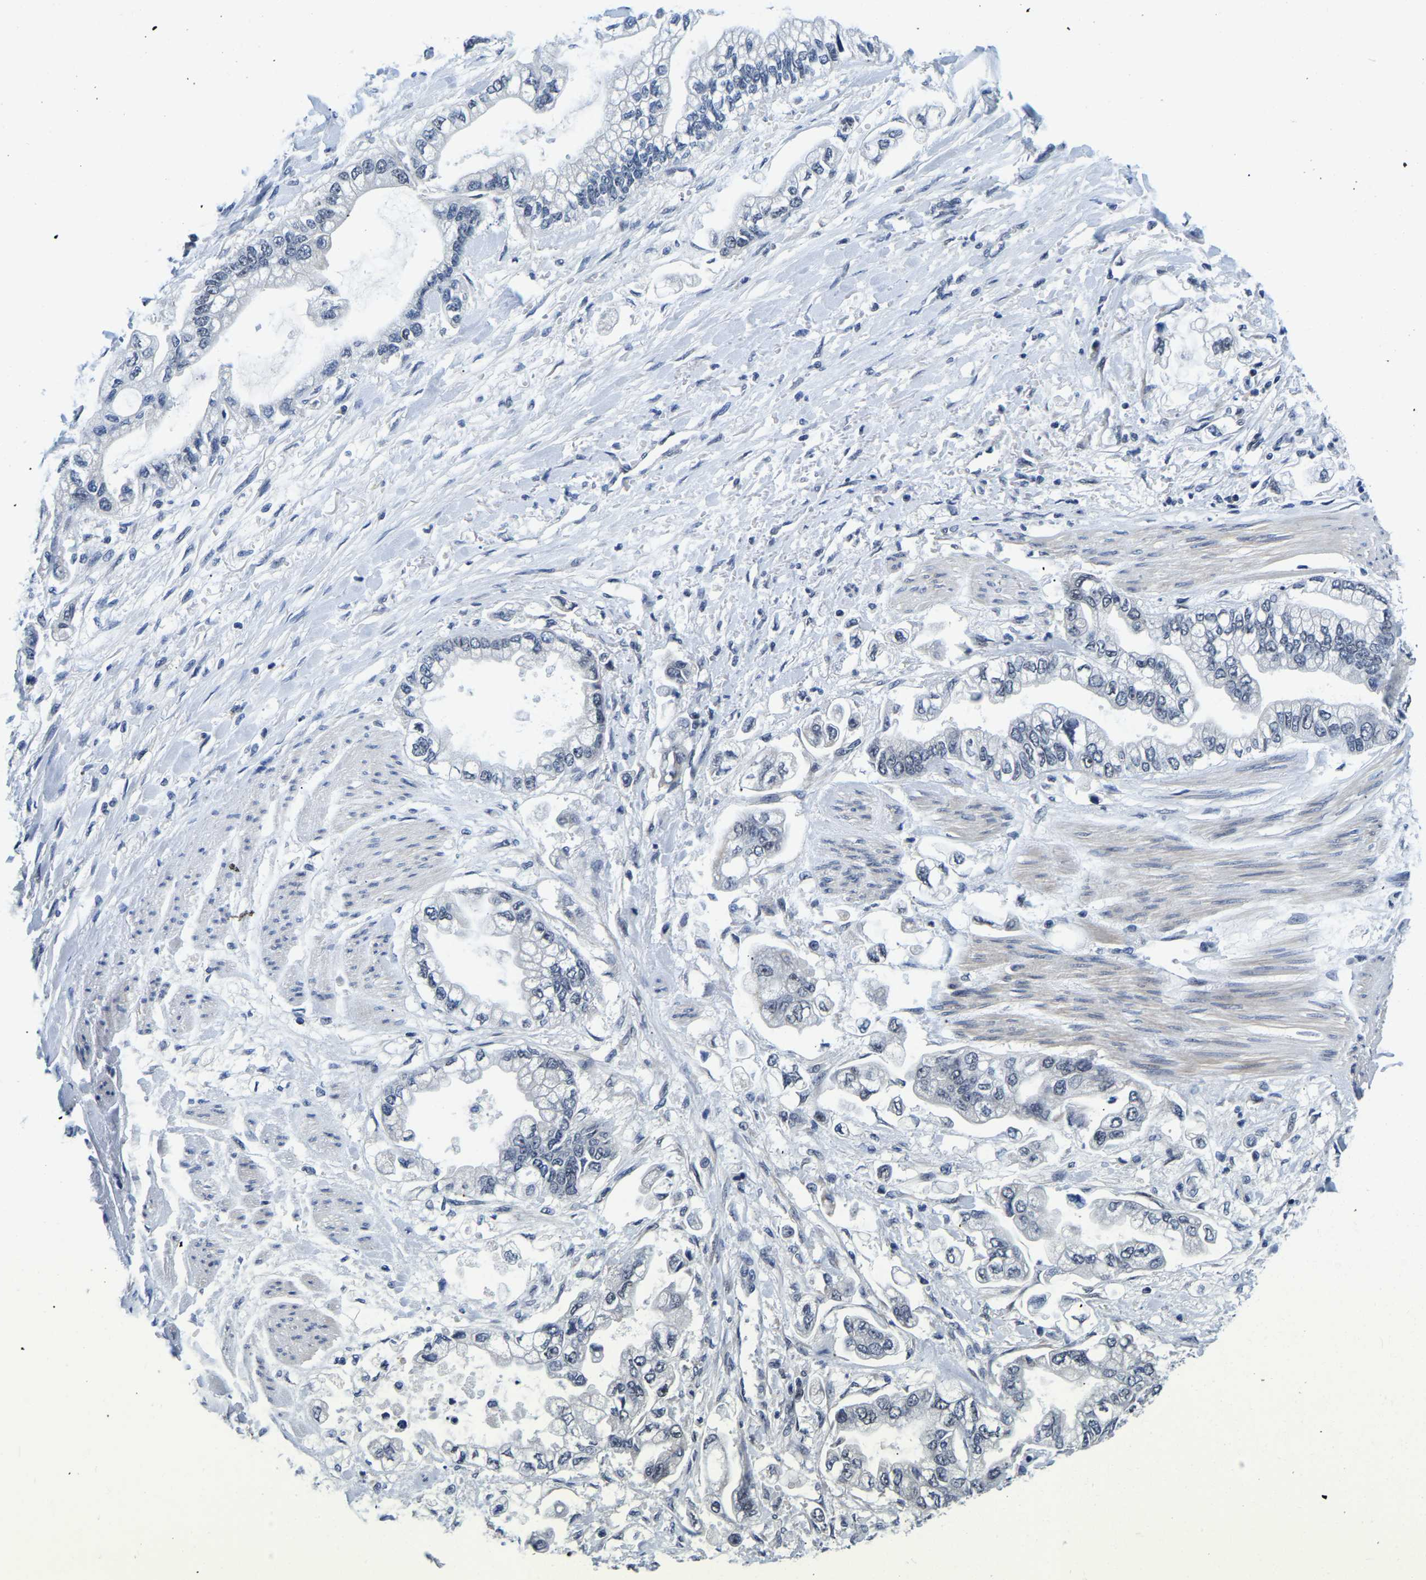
{"staining": {"intensity": "negative", "quantity": "none", "location": "none"}, "tissue": "stomach cancer", "cell_type": "Tumor cells", "image_type": "cancer", "snomed": [{"axis": "morphology", "description": "Normal tissue, NOS"}, {"axis": "morphology", "description": "Adenocarcinoma, NOS"}, {"axis": "topography", "description": "Stomach"}], "caption": "Immunohistochemistry (IHC) image of stomach cancer stained for a protein (brown), which shows no expression in tumor cells.", "gene": "POLDIP3", "patient": {"sex": "male", "age": 62}}